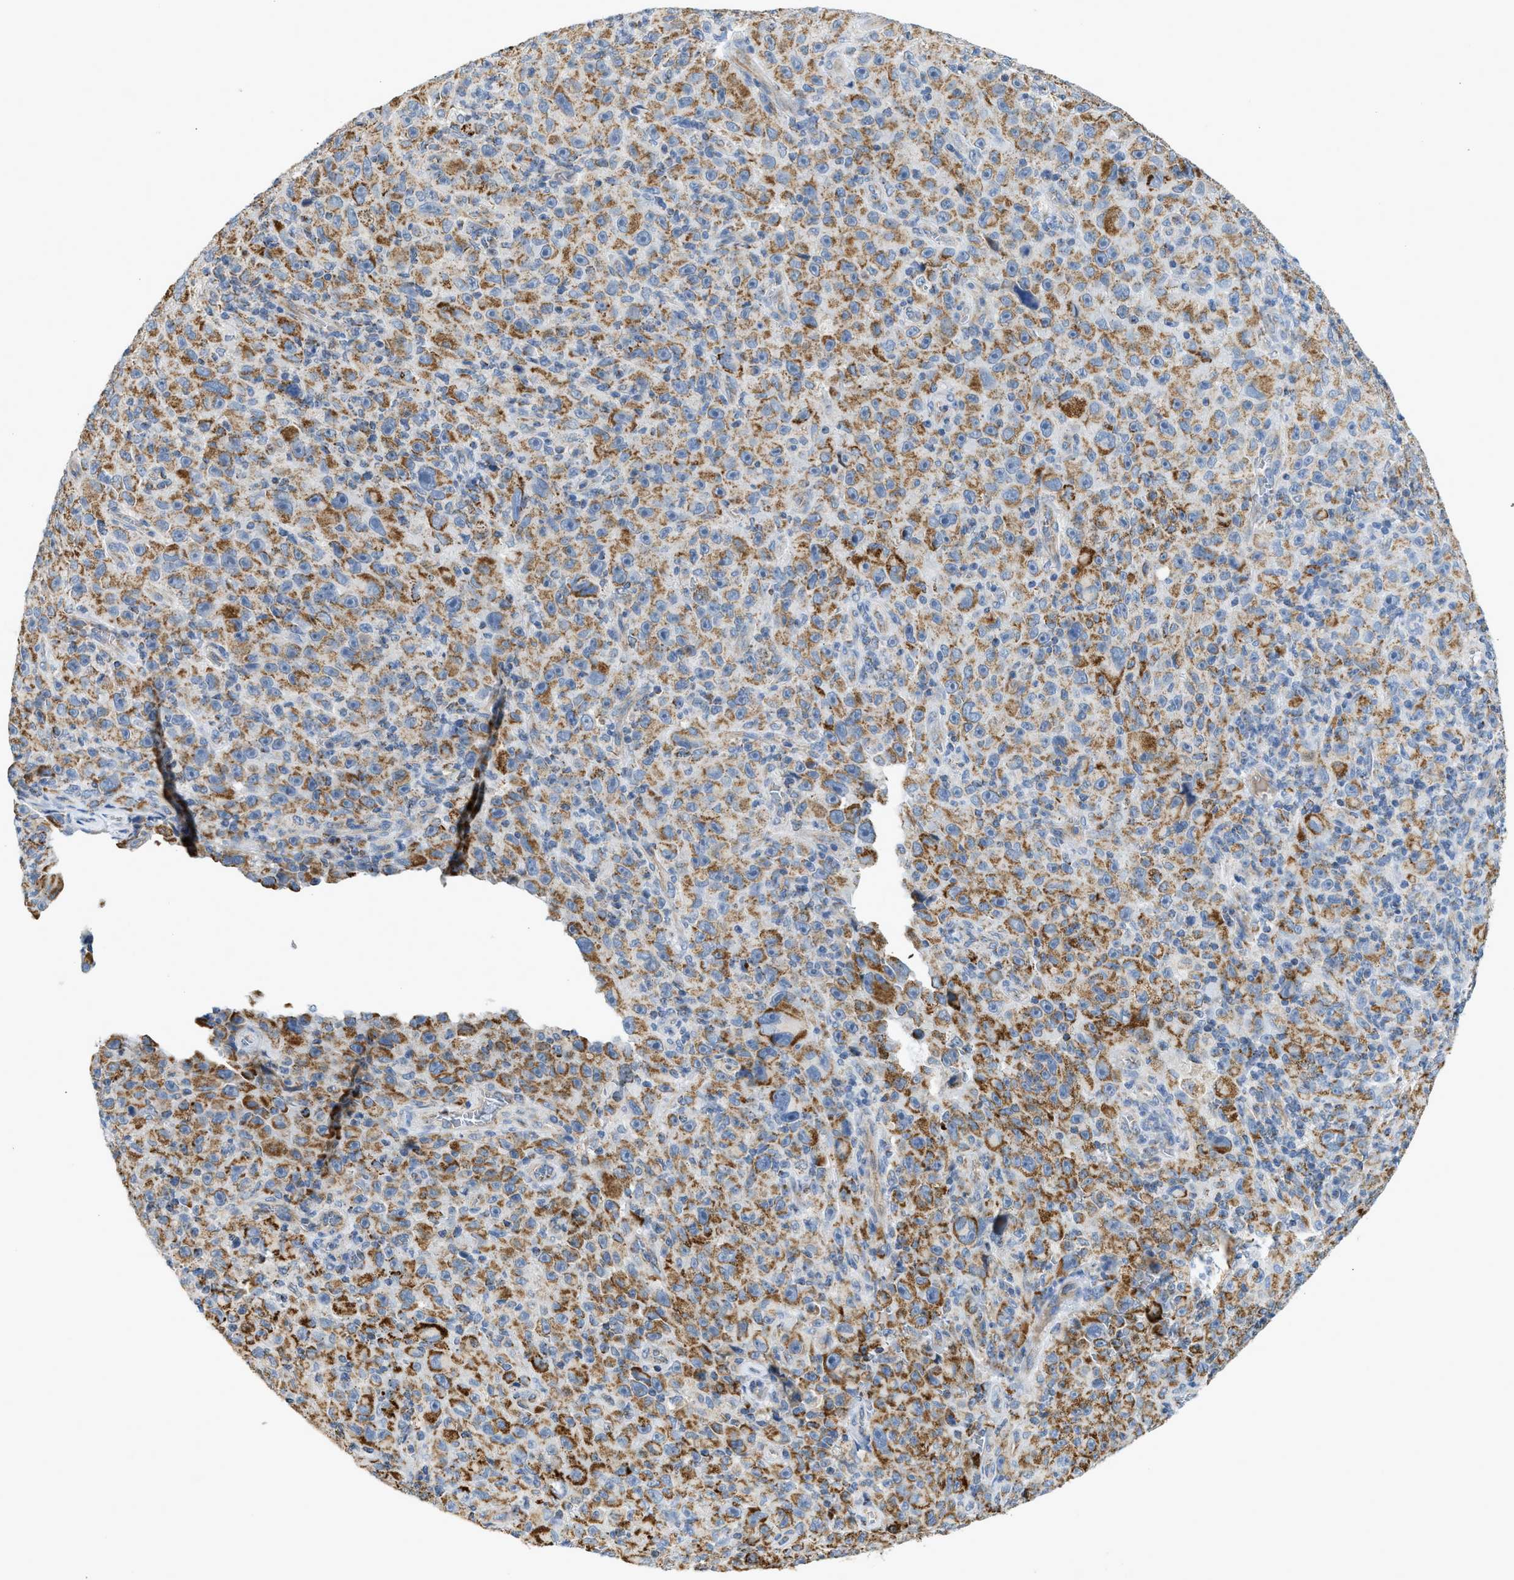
{"staining": {"intensity": "strong", "quantity": "25%-75%", "location": "cytoplasmic/membranous"}, "tissue": "melanoma", "cell_type": "Tumor cells", "image_type": "cancer", "snomed": [{"axis": "morphology", "description": "Malignant melanoma, NOS"}, {"axis": "topography", "description": "Skin"}], "caption": "There is high levels of strong cytoplasmic/membranous positivity in tumor cells of melanoma, as demonstrated by immunohistochemical staining (brown color).", "gene": "GOT2", "patient": {"sex": "female", "age": 82}}